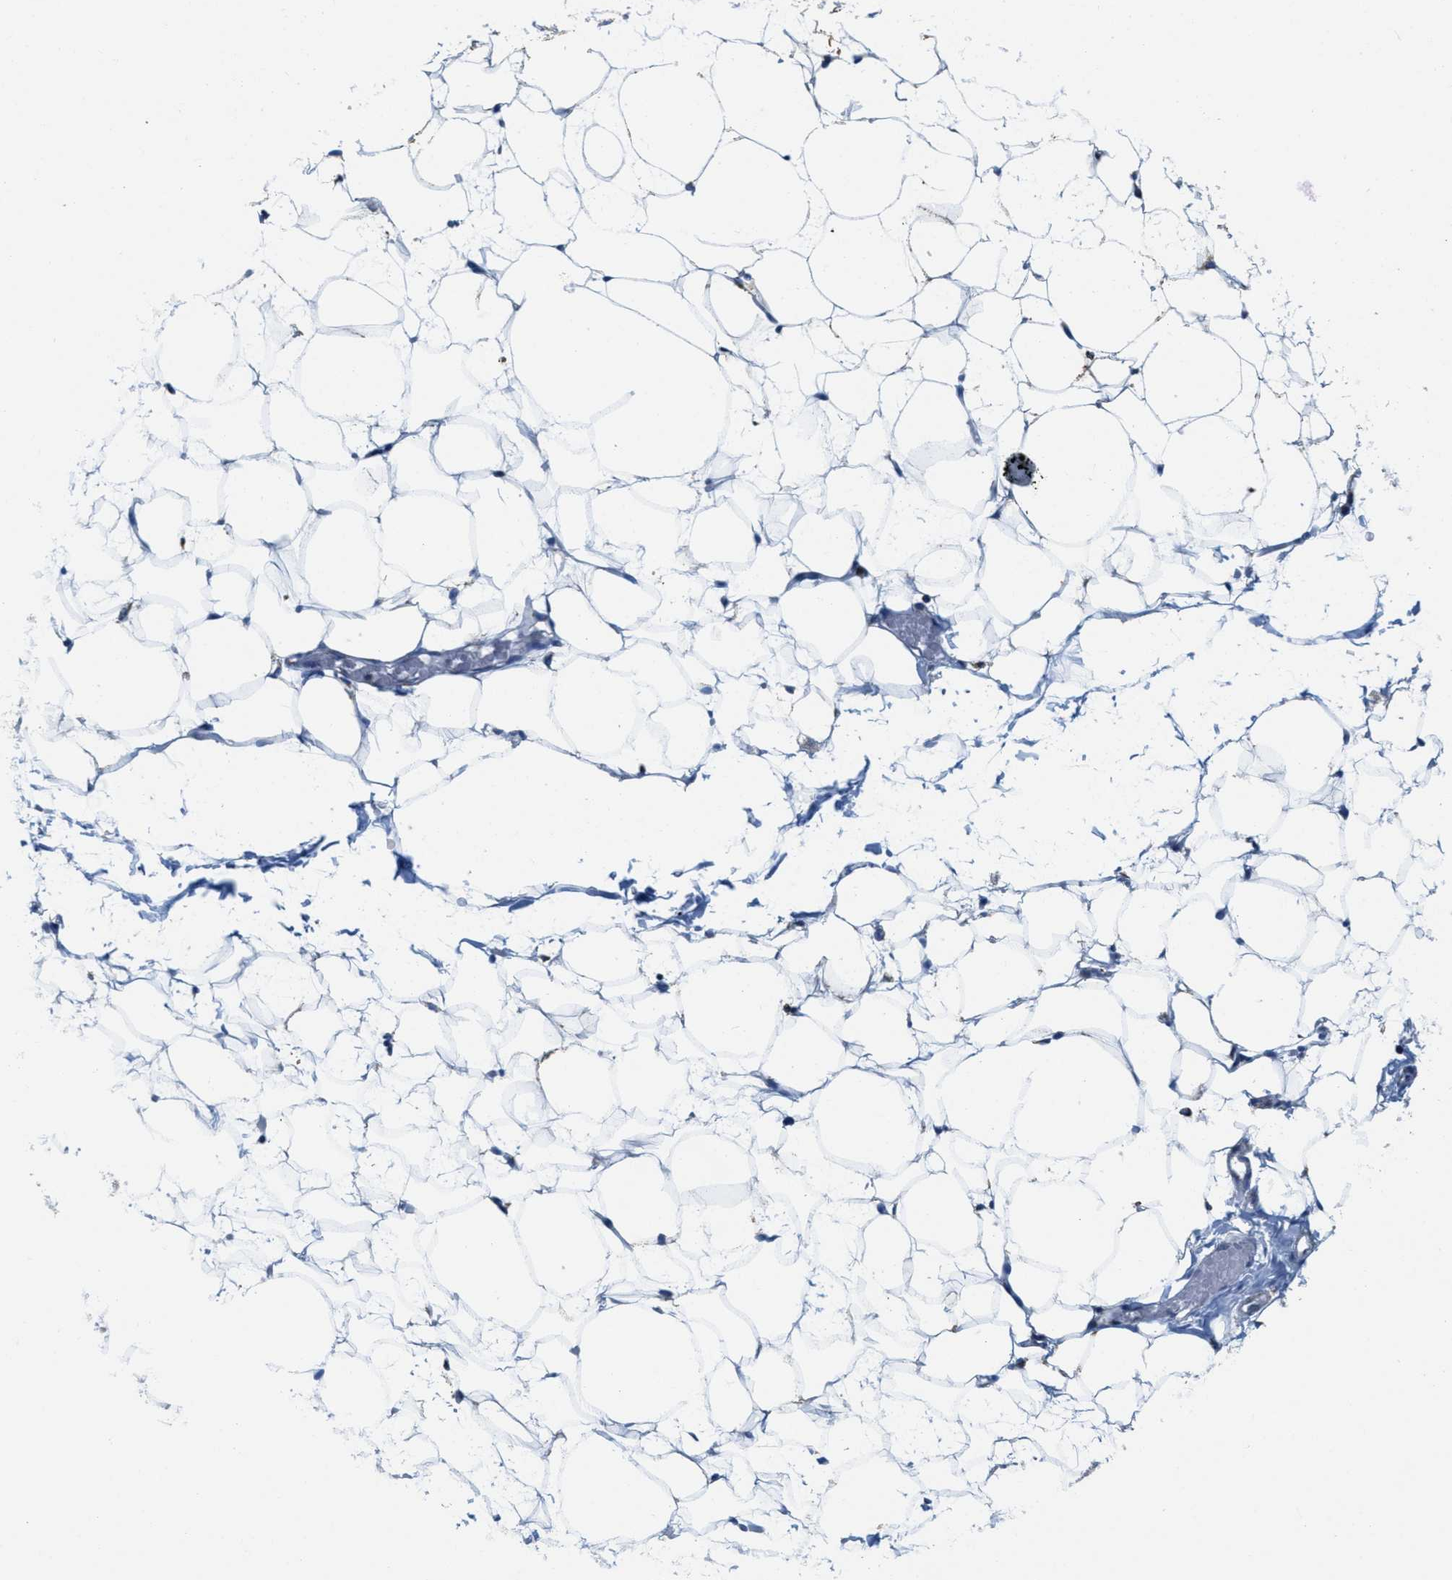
{"staining": {"intensity": "moderate", "quantity": "<25%", "location": "cytoplasmic/membranous"}, "tissue": "adipose tissue", "cell_type": "Adipocytes", "image_type": "normal", "snomed": [{"axis": "morphology", "description": "Normal tissue, NOS"}, {"axis": "topography", "description": "Breast"}, {"axis": "topography", "description": "Soft tissue"}], "caption": "Immunohistochemical staining of unremarkable adipose tissue exhibits <25% levels of moderate cytoplasmic/membranous protein staining in about <25% of adipocytes. The staining was performed using DAB (3,3'-diaminobenzidine) to visualize the protein expression in brown, while the nuclei were stained in blue with hematoxylin (Magnification: 20x).", "gene": "KCNJ5", "patient": {"sex": "female", "age": 75}}